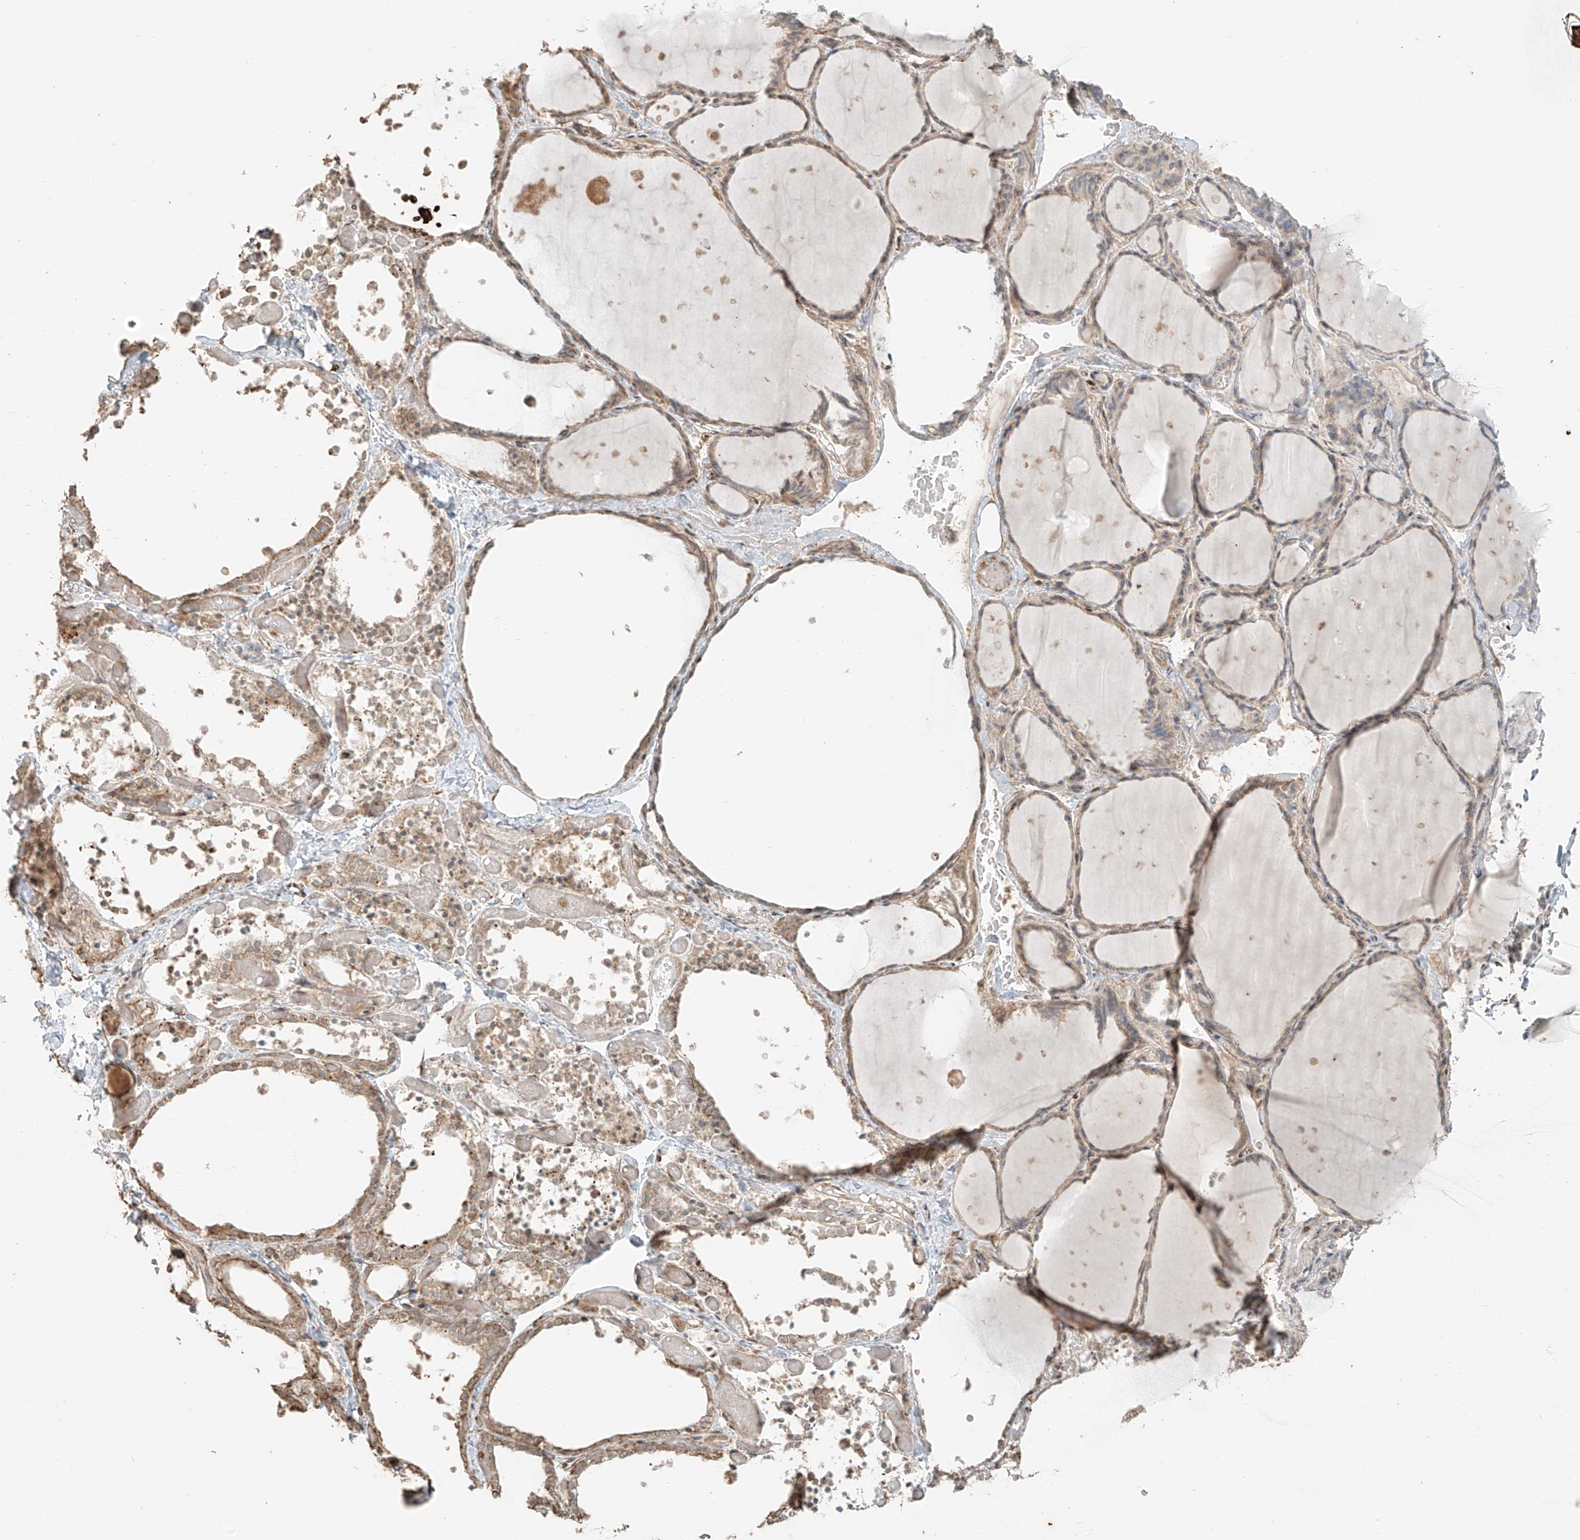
{"staining": {"intensity": "weak", "quantity": ">75%", "location": "cytoplasmic/membranous"}, "tissue": "thyroid gland", "cell_type": "Glandular cells", "image_type": "normal", "snomed": [{"axis": "morphology", "description": "Normal tissue, NOS"}, {"axis": "topography", "description": "Thyroid gland"}], "caption": "Weak cytoplasmic/membranous staining for a protein is seen in about >75% of glandular cells of unremarkable thyroid gland using IHC.", "gene": "ANKZF1", "patient": {"sex": "female", "age": 44}}